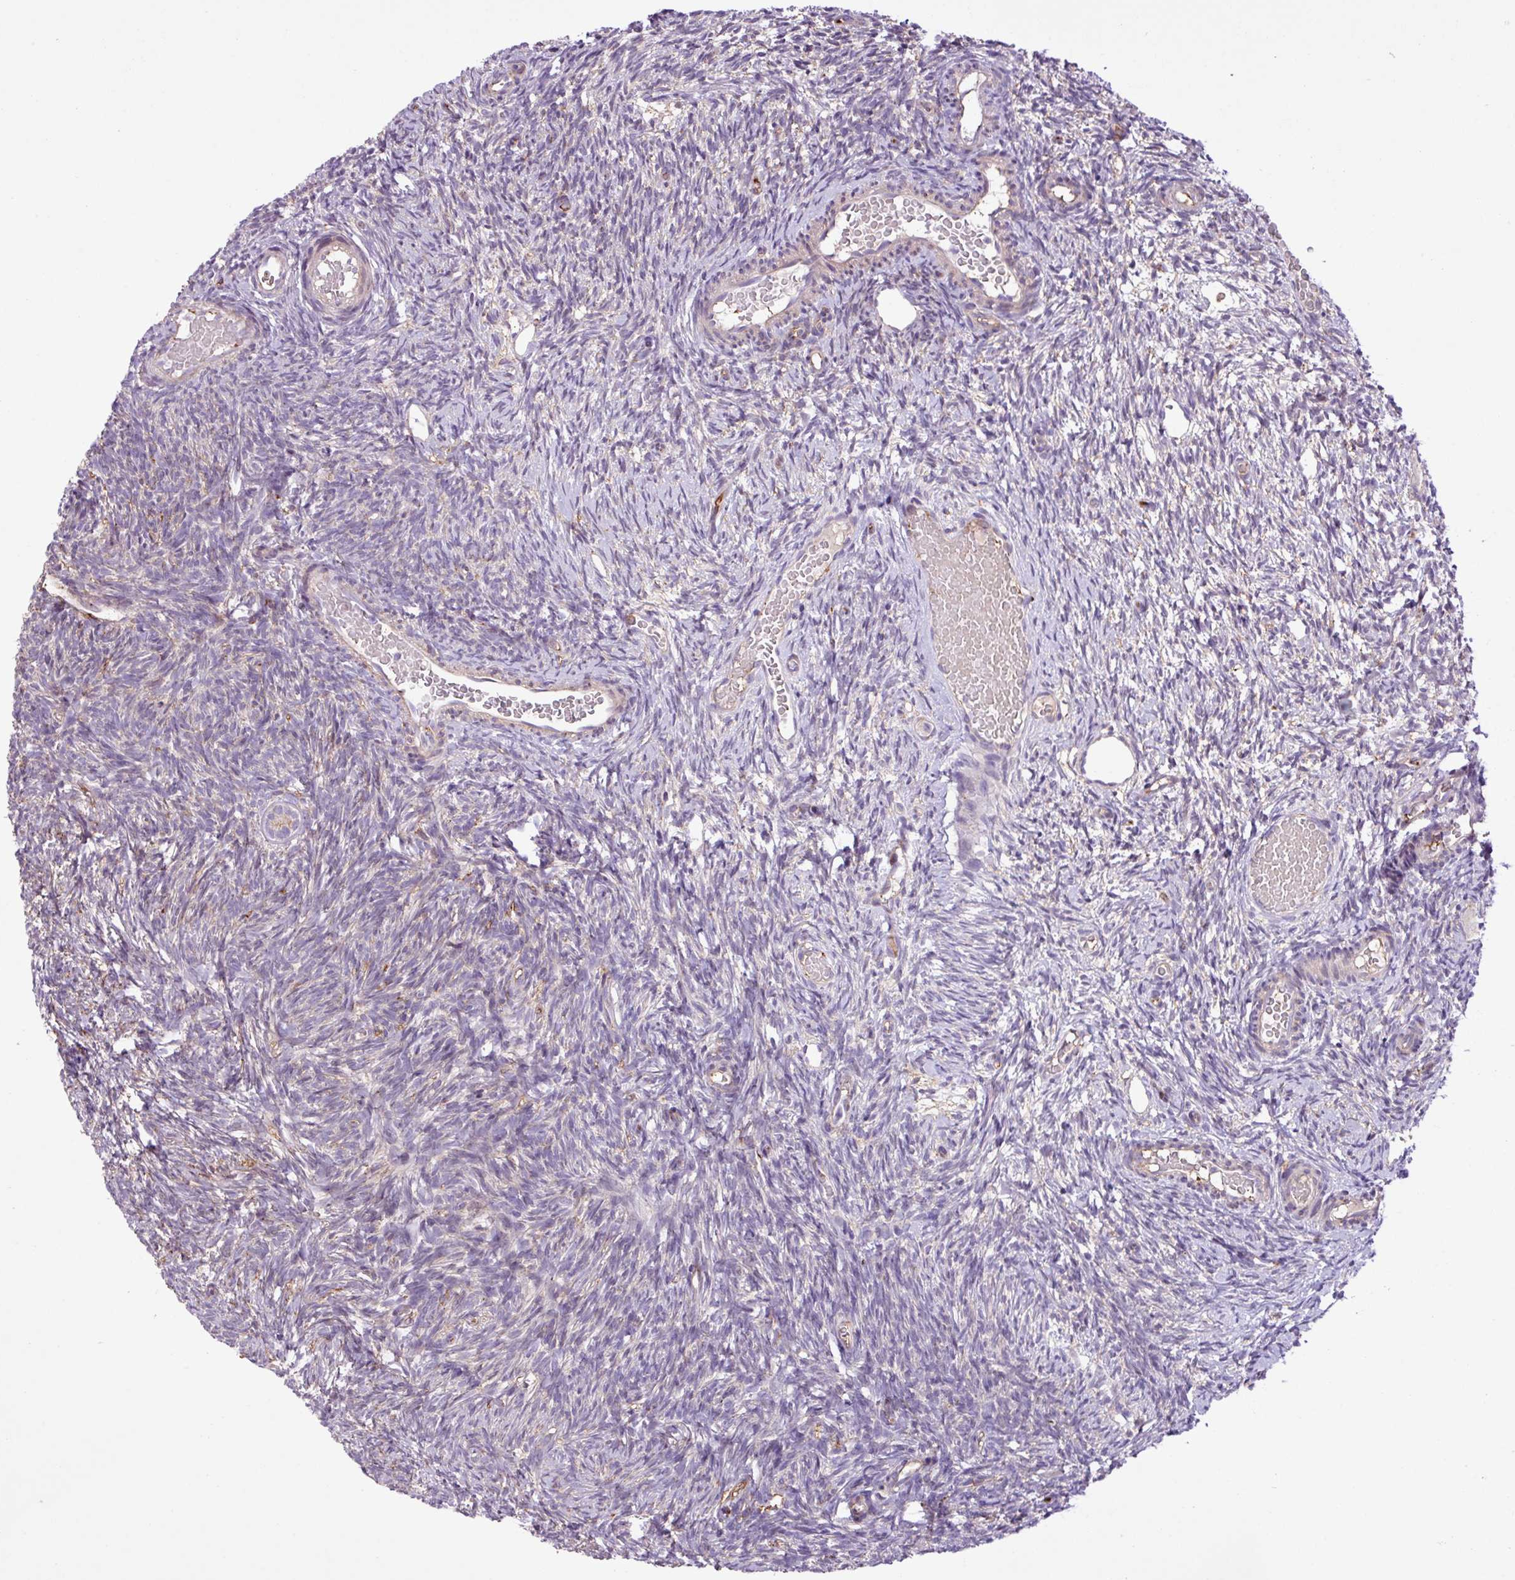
{"staining": {"intensity": "negative", "quantity": "none", "location": "none"}, "tissue": "ovary", "cell_type": "Ovarian stroma cells", "image_type": "normal", "snomed": [{"axis": "morphology", "description": "Normal tissue, NOS"}, {"axis": "topography", "description": "Ovary"}], "caption": "Photomicrograph shows no significant protein positivity in ovarian stroma cells of normal ovary. (DAB immunohistochemistry, high magnification).", "gene": "RPP25L", "patient": {"sex": "female", "age": 39}}